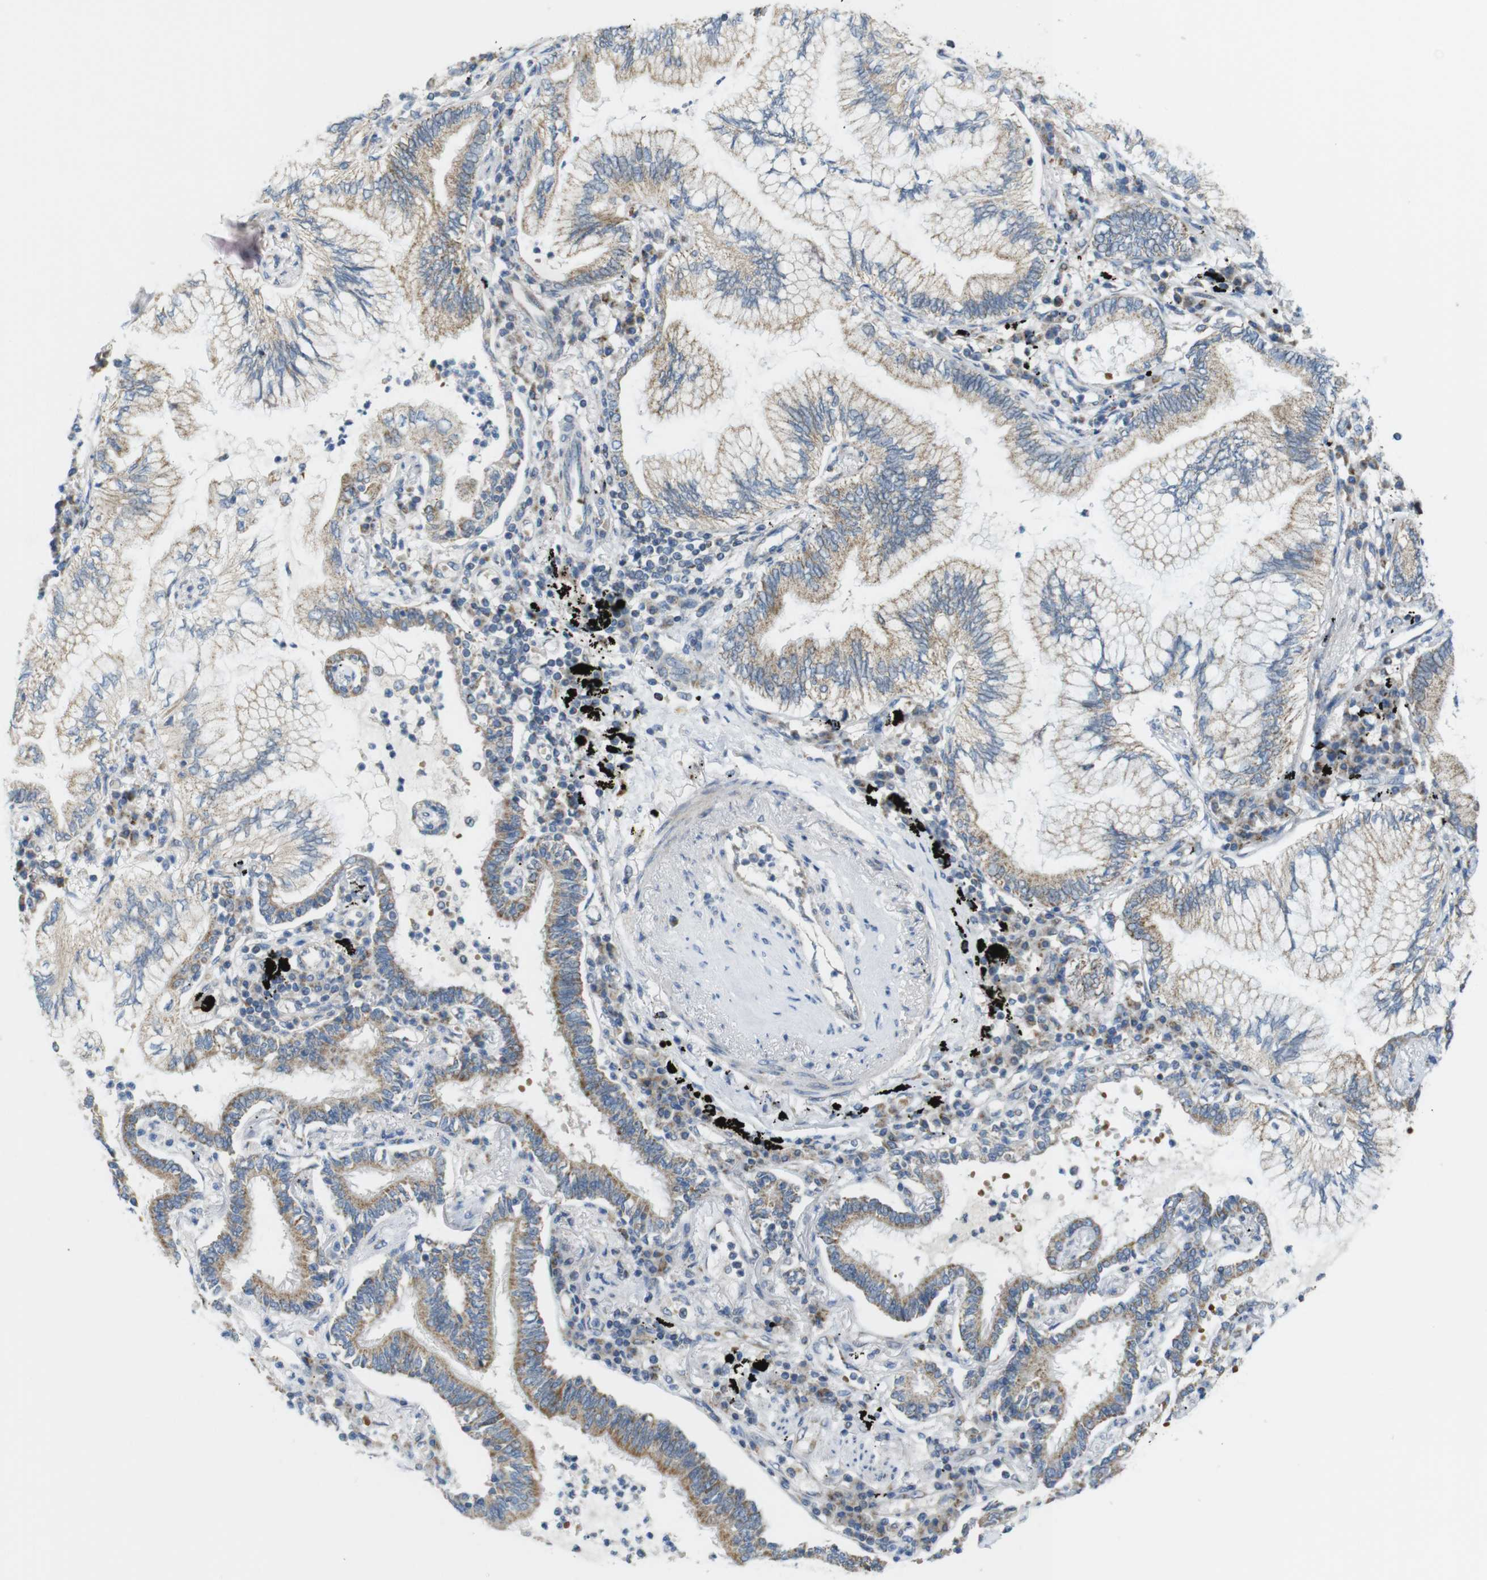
{"staining": {"intensity": "weak", "quantity": ">75%", "location": "cytoplasmic/membranous"}, "tissue": "lung cancer", "cell_type": "Tumor cells", "image_type": "cancer", "snomed": [{"axis": "morphology", "description": "Normal tissue, NOS"}, {"axis": "morphology", "description": "Adenocarcinoma, NOS"}, {"axis": "topography", "description": "Bronchus"}, {"axis": "topography", "description": "Lung"}], "caption": "Lung cancer was stained to show a protein in brown. There is low levels of weak cytoplasmic/membranous positivity in approximately >75% of tumor cells.", "gene": "MARCHF1", "patient": {"sex": "female", "age": 70}}